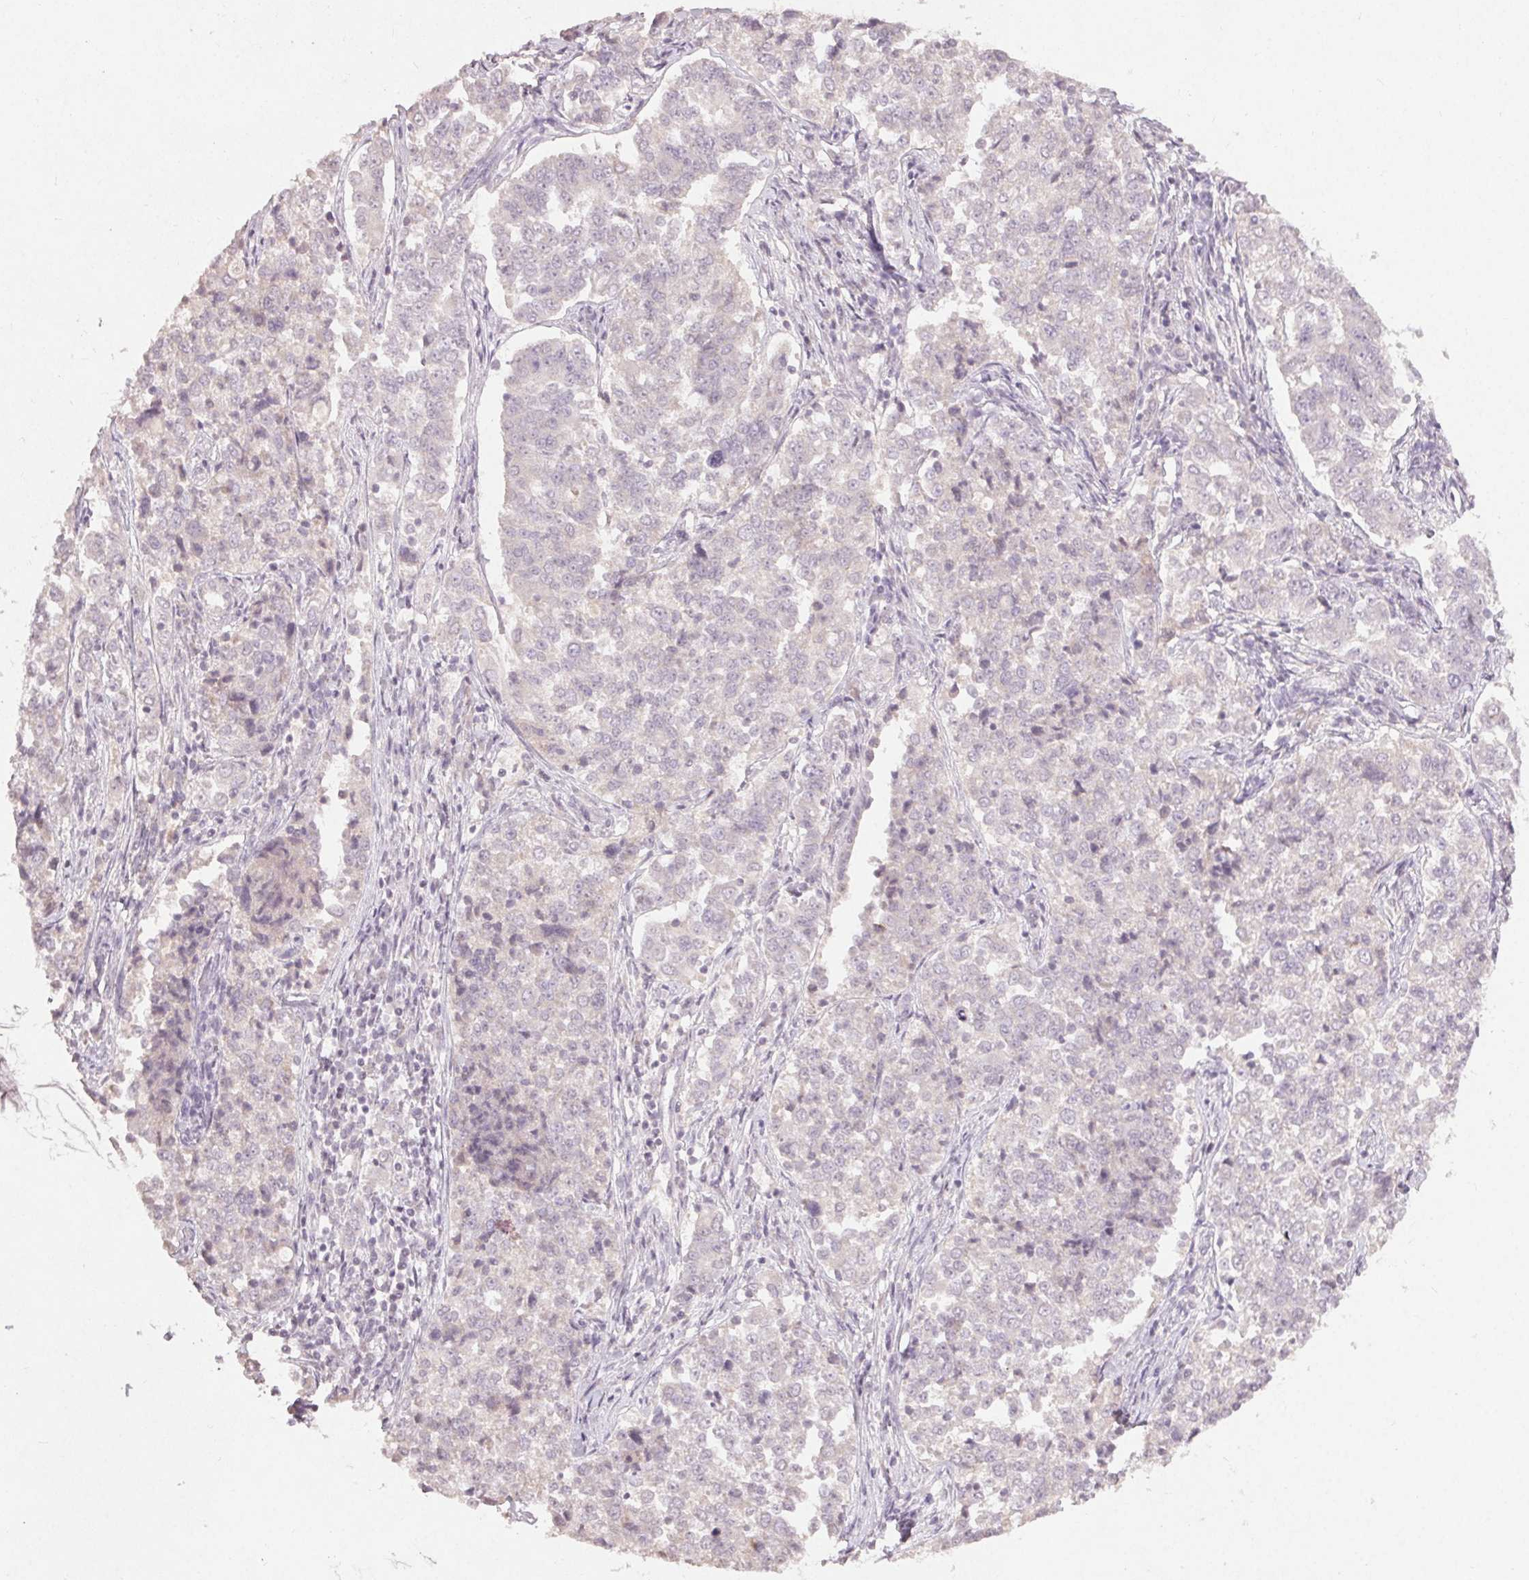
{"staining": {"intensity": "negative", "quantity": "none", "location": "none"}, "tissue": "endometrial cancer", "cell_type": "Tumor cells", "image_type": "cancer", "snomed": [{"axis": "morphology", "description": "Adenocarcinoma, NOS"}, {"axis": "topography", "description": "Endometrium"}], "caption": "Endometrial cancer was stained to show a protein in brown. There is no significant positivity in tumor cells.", "gene": "KLRC3", "patient": {"sex": "female", "age": 43}}